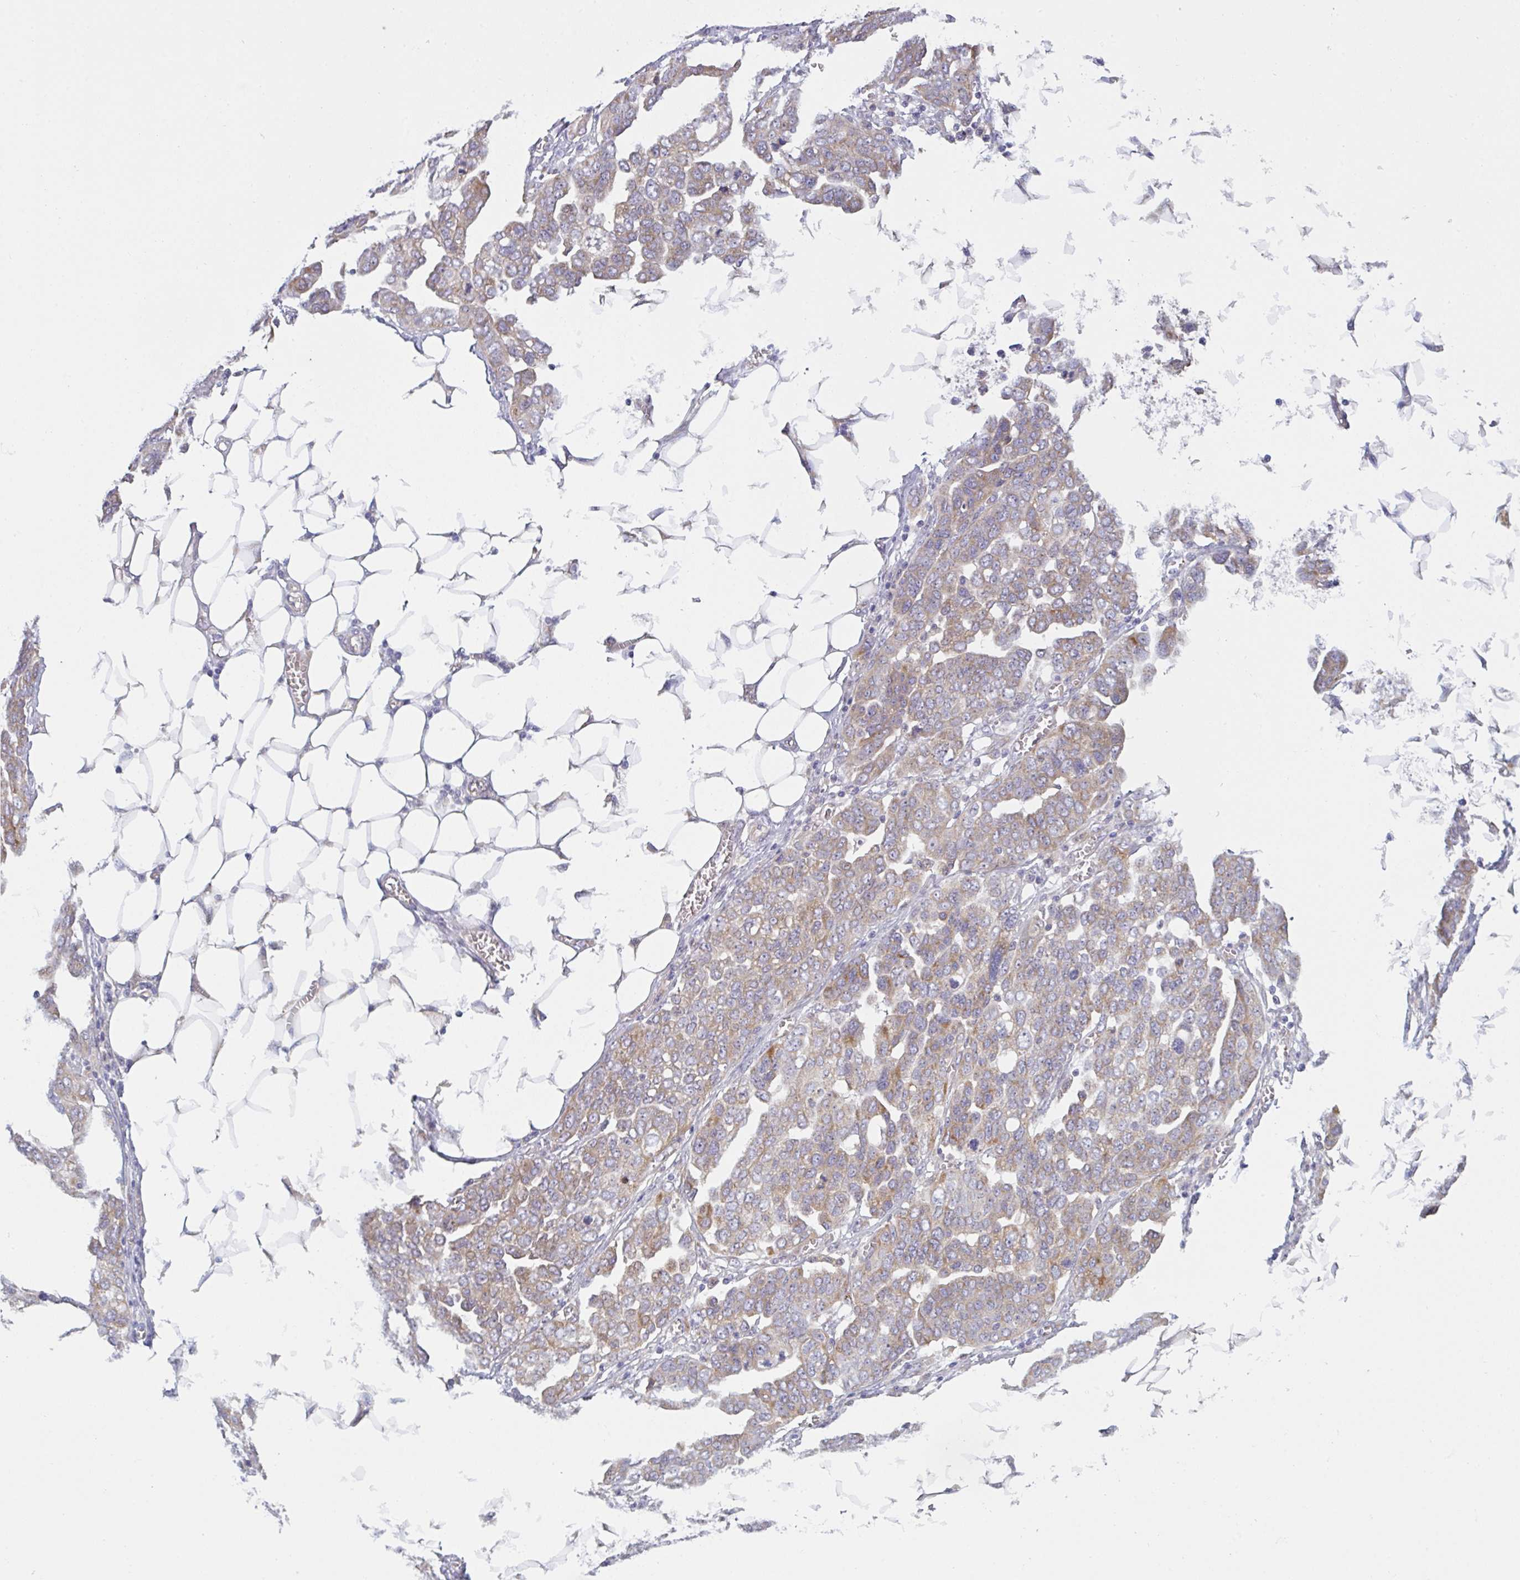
{"staining": {"intensity": "moderate", "quantity": ">75%", "location": "cytoplasmic/membranous"}, "tissue": "ovarian cancer", "cell_type": "Tumor cells", "image_type": "cancer", "snomed": [{"axis": "morphology", "description": "Cystadenocarcinoma, serous, NOS"}, {"axis": "topography", "description": "Ovary"}], "caption": "An immunohistochemistry photomicrograph of neoplastic tissue is shown. Protein staining in brown highlights moderate cytoplasmic/membranous positivity in ovarian cancer (serous cystadenocarcinoma) within tumor cells. (DAB (3,3'-diaminobenzidine) = brown stain, brightfield microscopy at high magnification).", "gene": "MRPS2", "patient": {"sex": "female", "age": 59}}